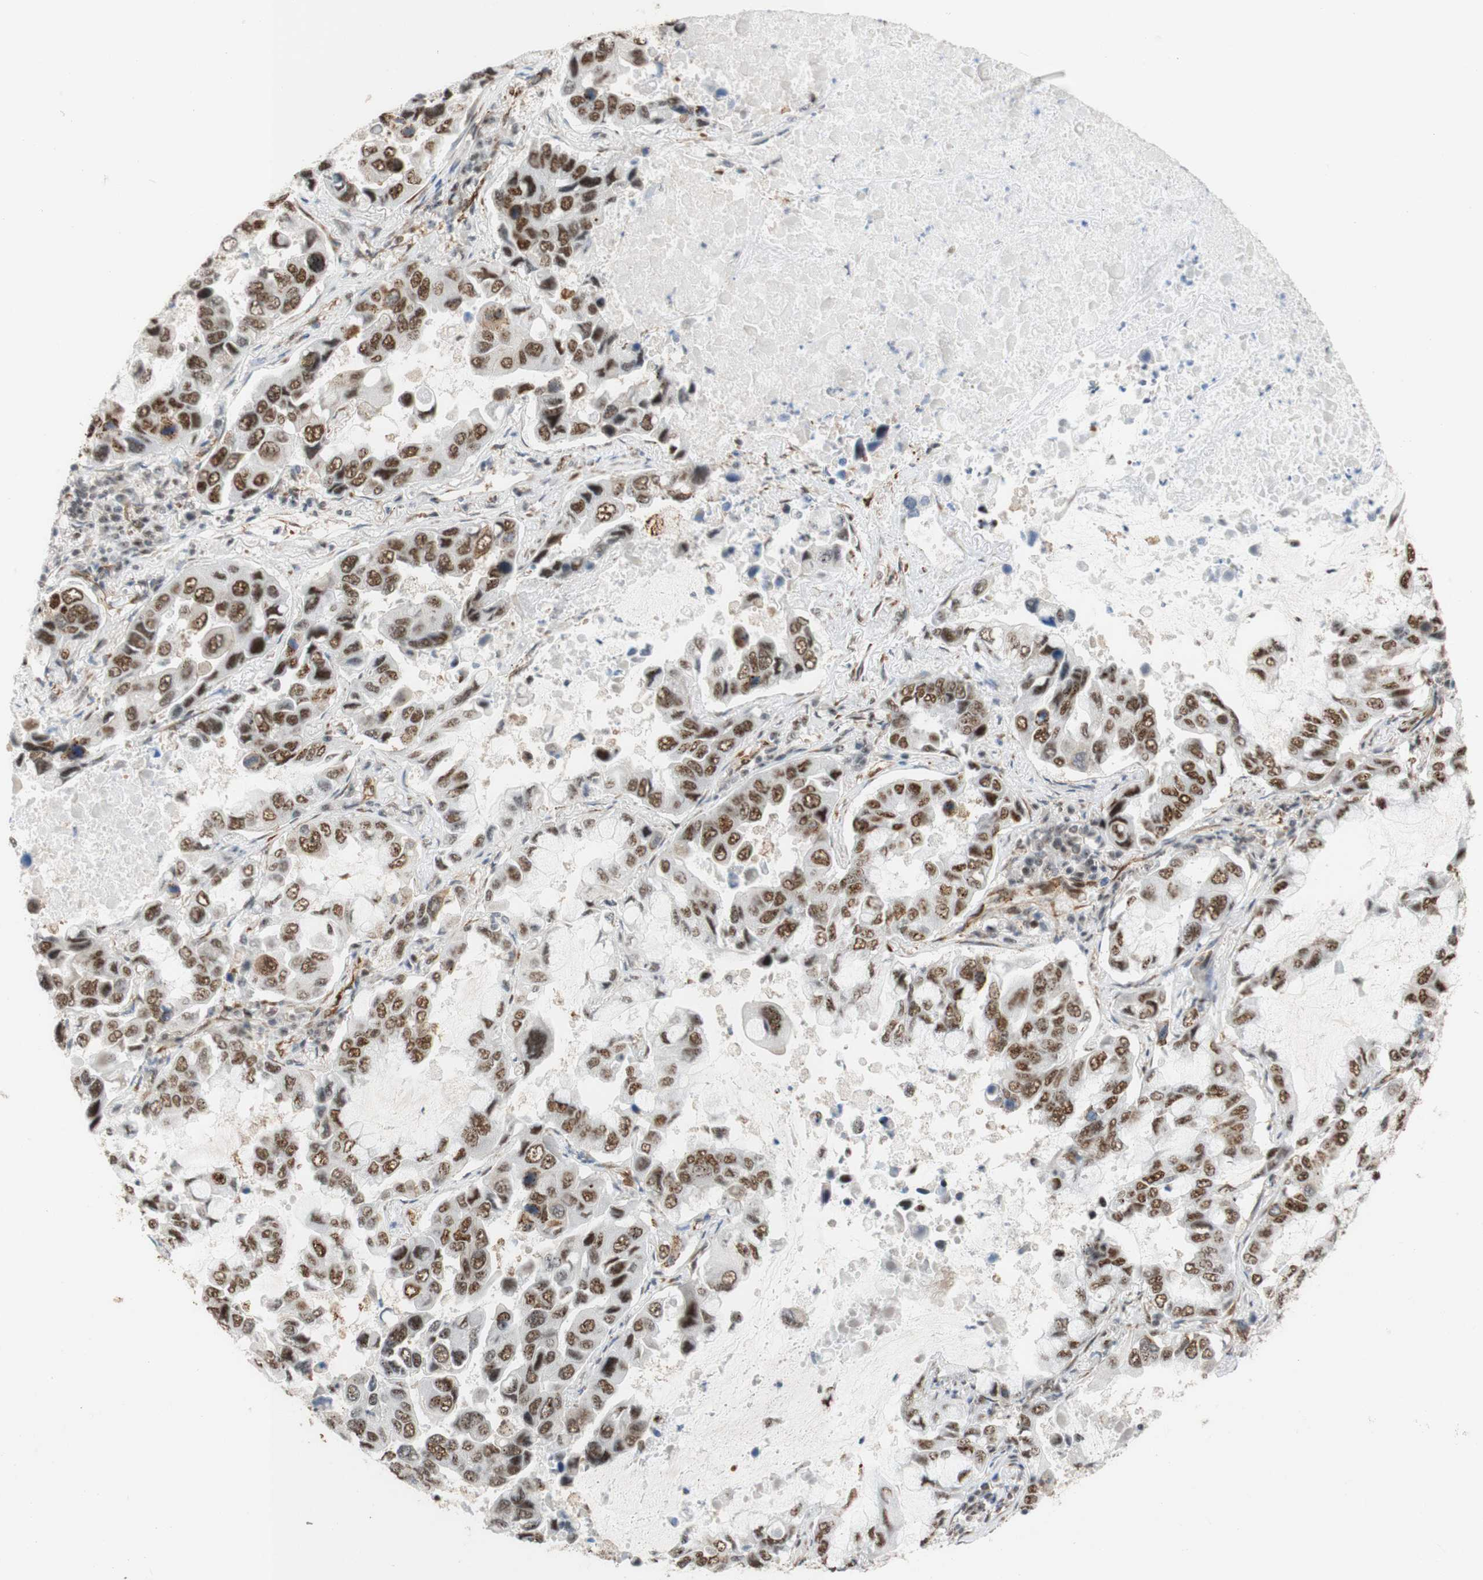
{"staining": {"intensity": "strong", "quantity": ">75%", "location": "nuclear"}, "tissue": "lung cancer", "cell_type": "Tumor cells", "image_type": "cancer", "snomed": [{"axis": "morphology", "description": "Adenocarcinoma, NOS"}, {"axis": "topography", "description": "Lung"}], "caption": "Lung adenocarcinoma stained for a protein (brown) shows strong nuclear positive staining in about >75% of tumor cells.", "gene": "SAP18", "patient": {"sex": "male", "age": 64}}